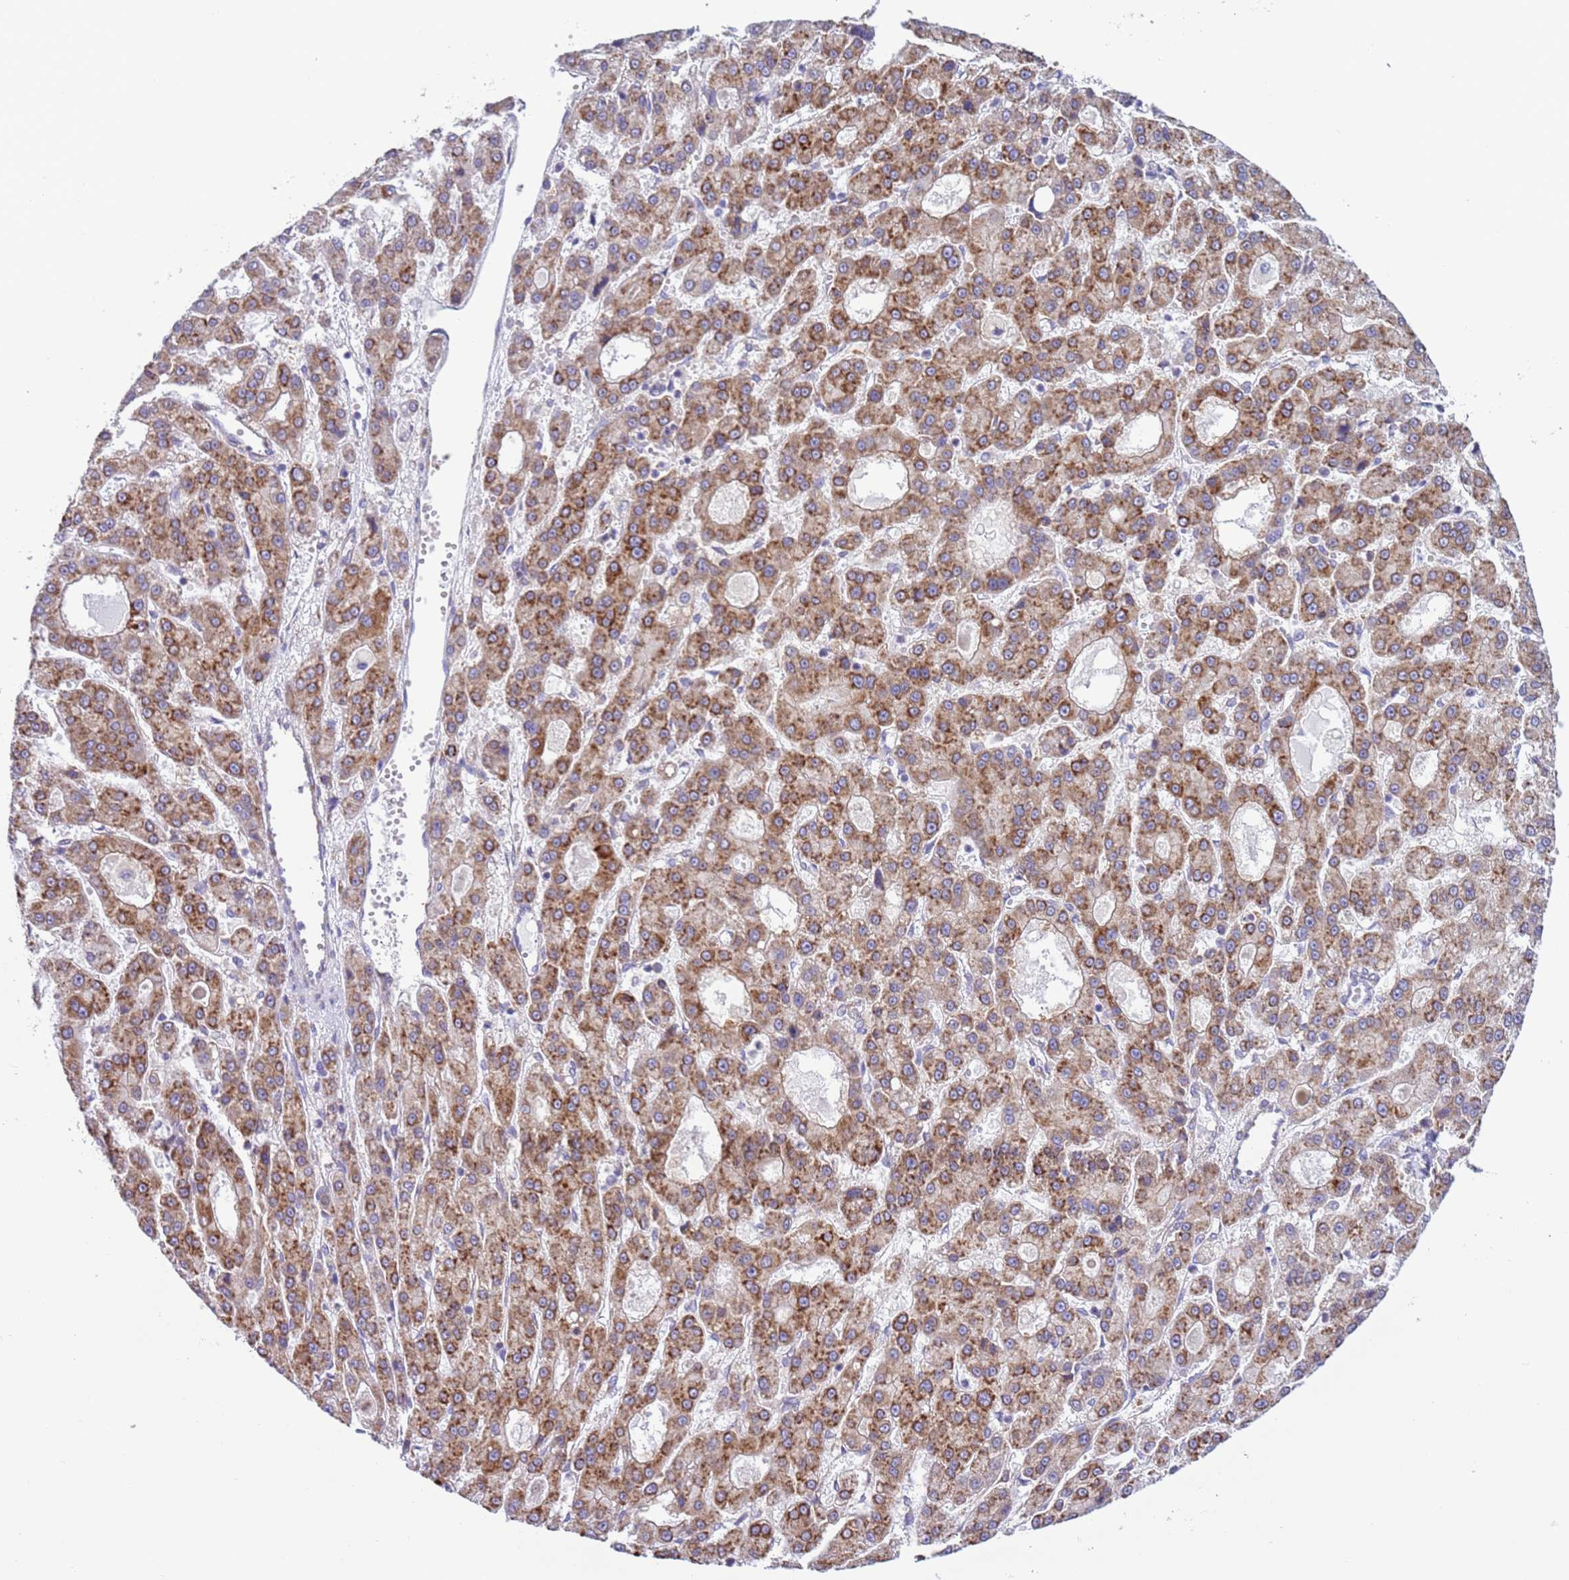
{"staining": {"intensity": "moderate", "quantity": ">75%", "location": "cytoplasmic/membranous"}, "tissue": "liver cancer", "cell_type": "Tumor cells", "image_type": "cancer", "snomed": [{"axis": "morphology", "description": "Carcinoma, Hepatocellular, NOS"}, {"axis": "topography", "description": "Liver"}], "caption": "Liver cancer (hepatocellular carcinoma) was stained to show a protein in brown. There is medium levels of moderate cytoplasmic/membranous staining in approximately >75% of tumor cells.", "gene": "VARS1", "patient": {"sex": "male", "age": 70}}